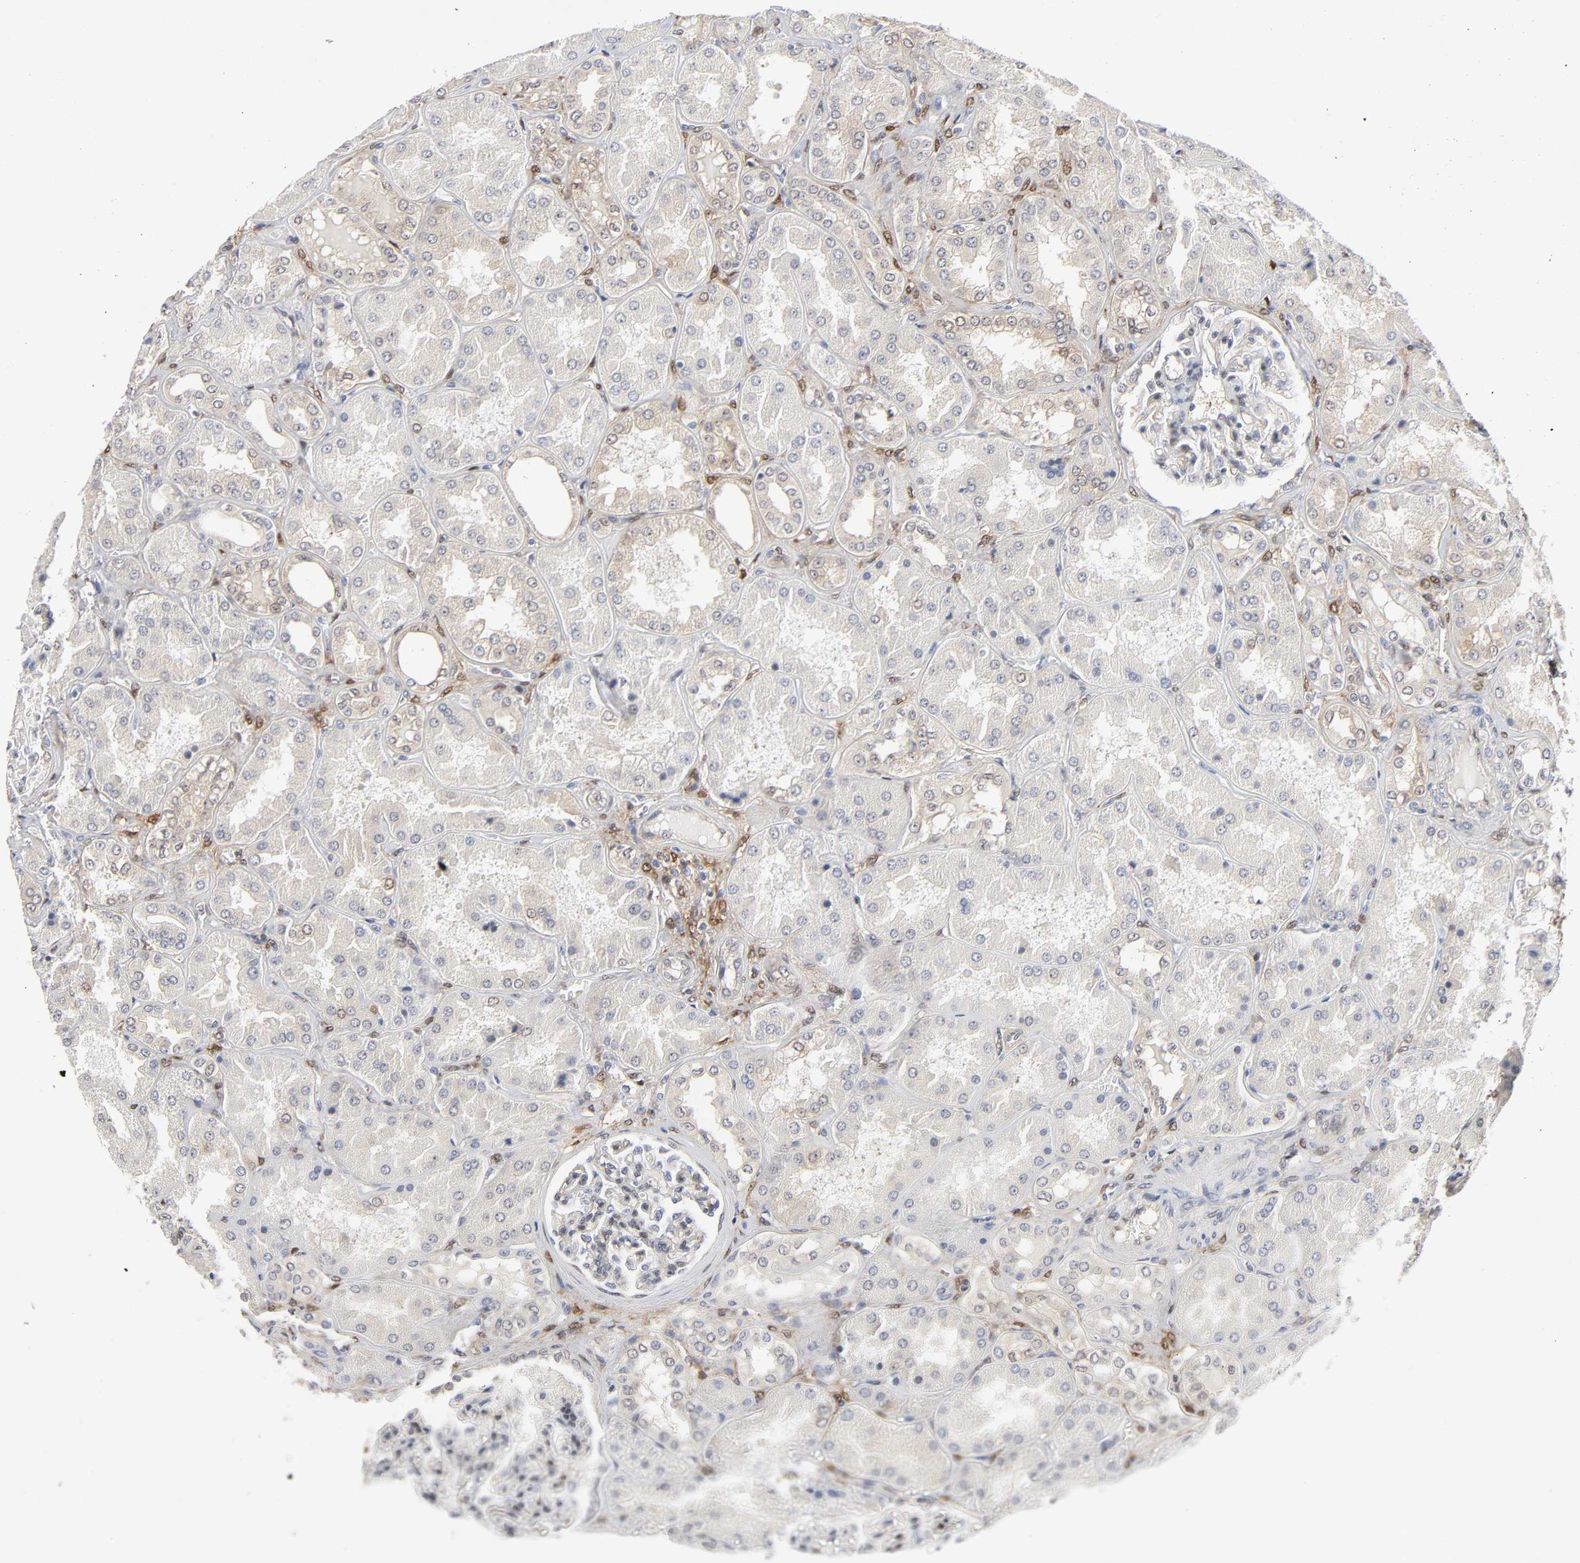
{"staining": {"intensity": "negative", "quantity": "none", "location": "none"}, "tissue": "kidney", "cell_type": "Cells in glomeruli", "image_type": "normal", "snomed": [{"axis": "morphology", "description": "Normal tissue, NOS"}, {"axis": "topography", "description": "Kidney"}], "caption": "Immunohistochemical staining of benign kidney reveals no significant expression in cells in glomeruli.", "gene": "PTEN", "patient": {"sex": "female", "age": 56}}